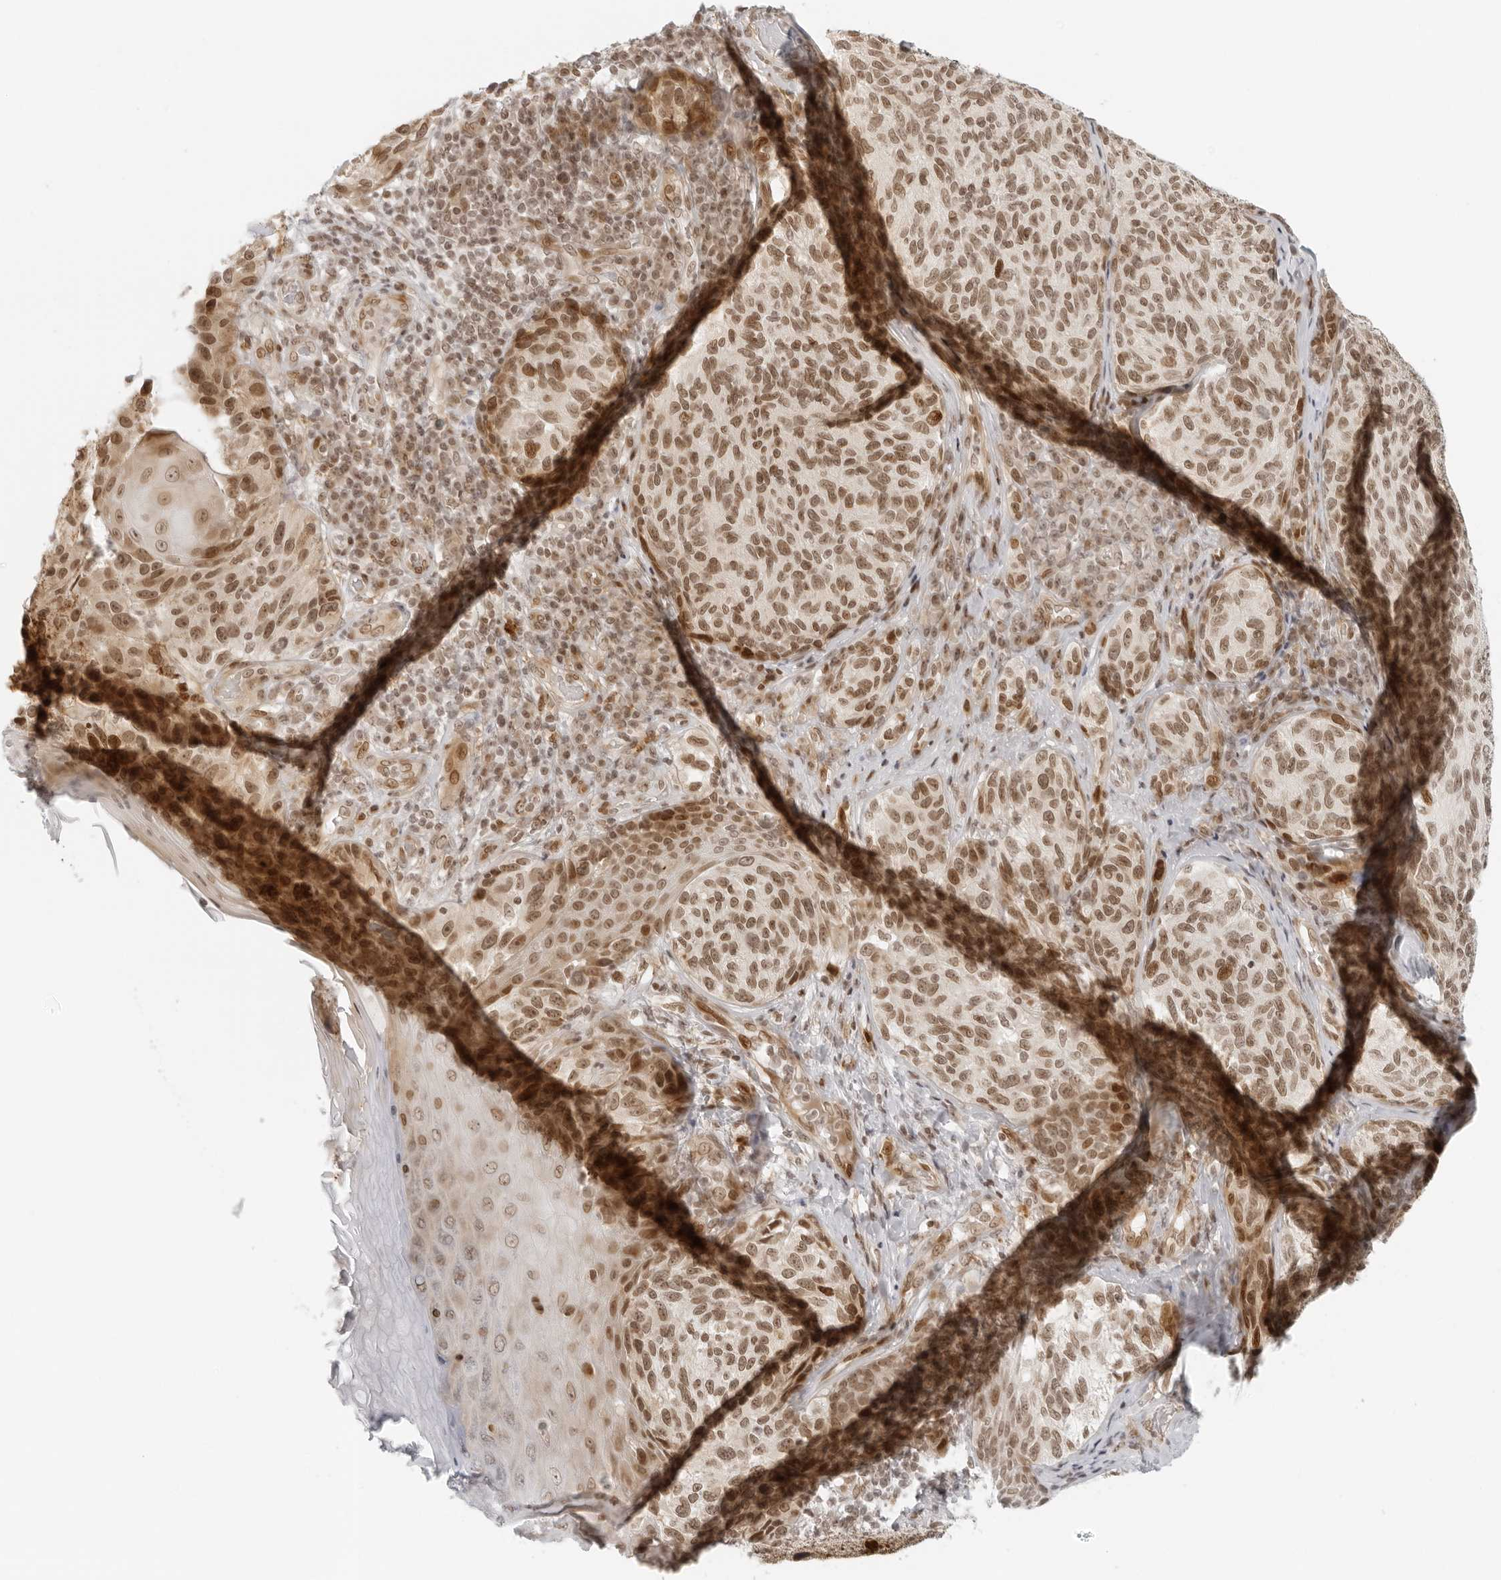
{"staining": {"intensity": "moderate", "quantity": ">75%", "location": "nuclear"}, "tissue": "melanoma", "cell_type": "Tumor cells", "image_type": "cancer", "snomed": [{"axis": "morphology", "description": "Malignant melanoma, NOS"}, {"axis": "topography", "description": "Skin"}], "caption": "The immunohistochemical stain labels moderate nuclear expression in tumor cells of malignant melanoma tissue.", "gene": "ZNF407", "patient": {"sex": "female", "age": 73}}